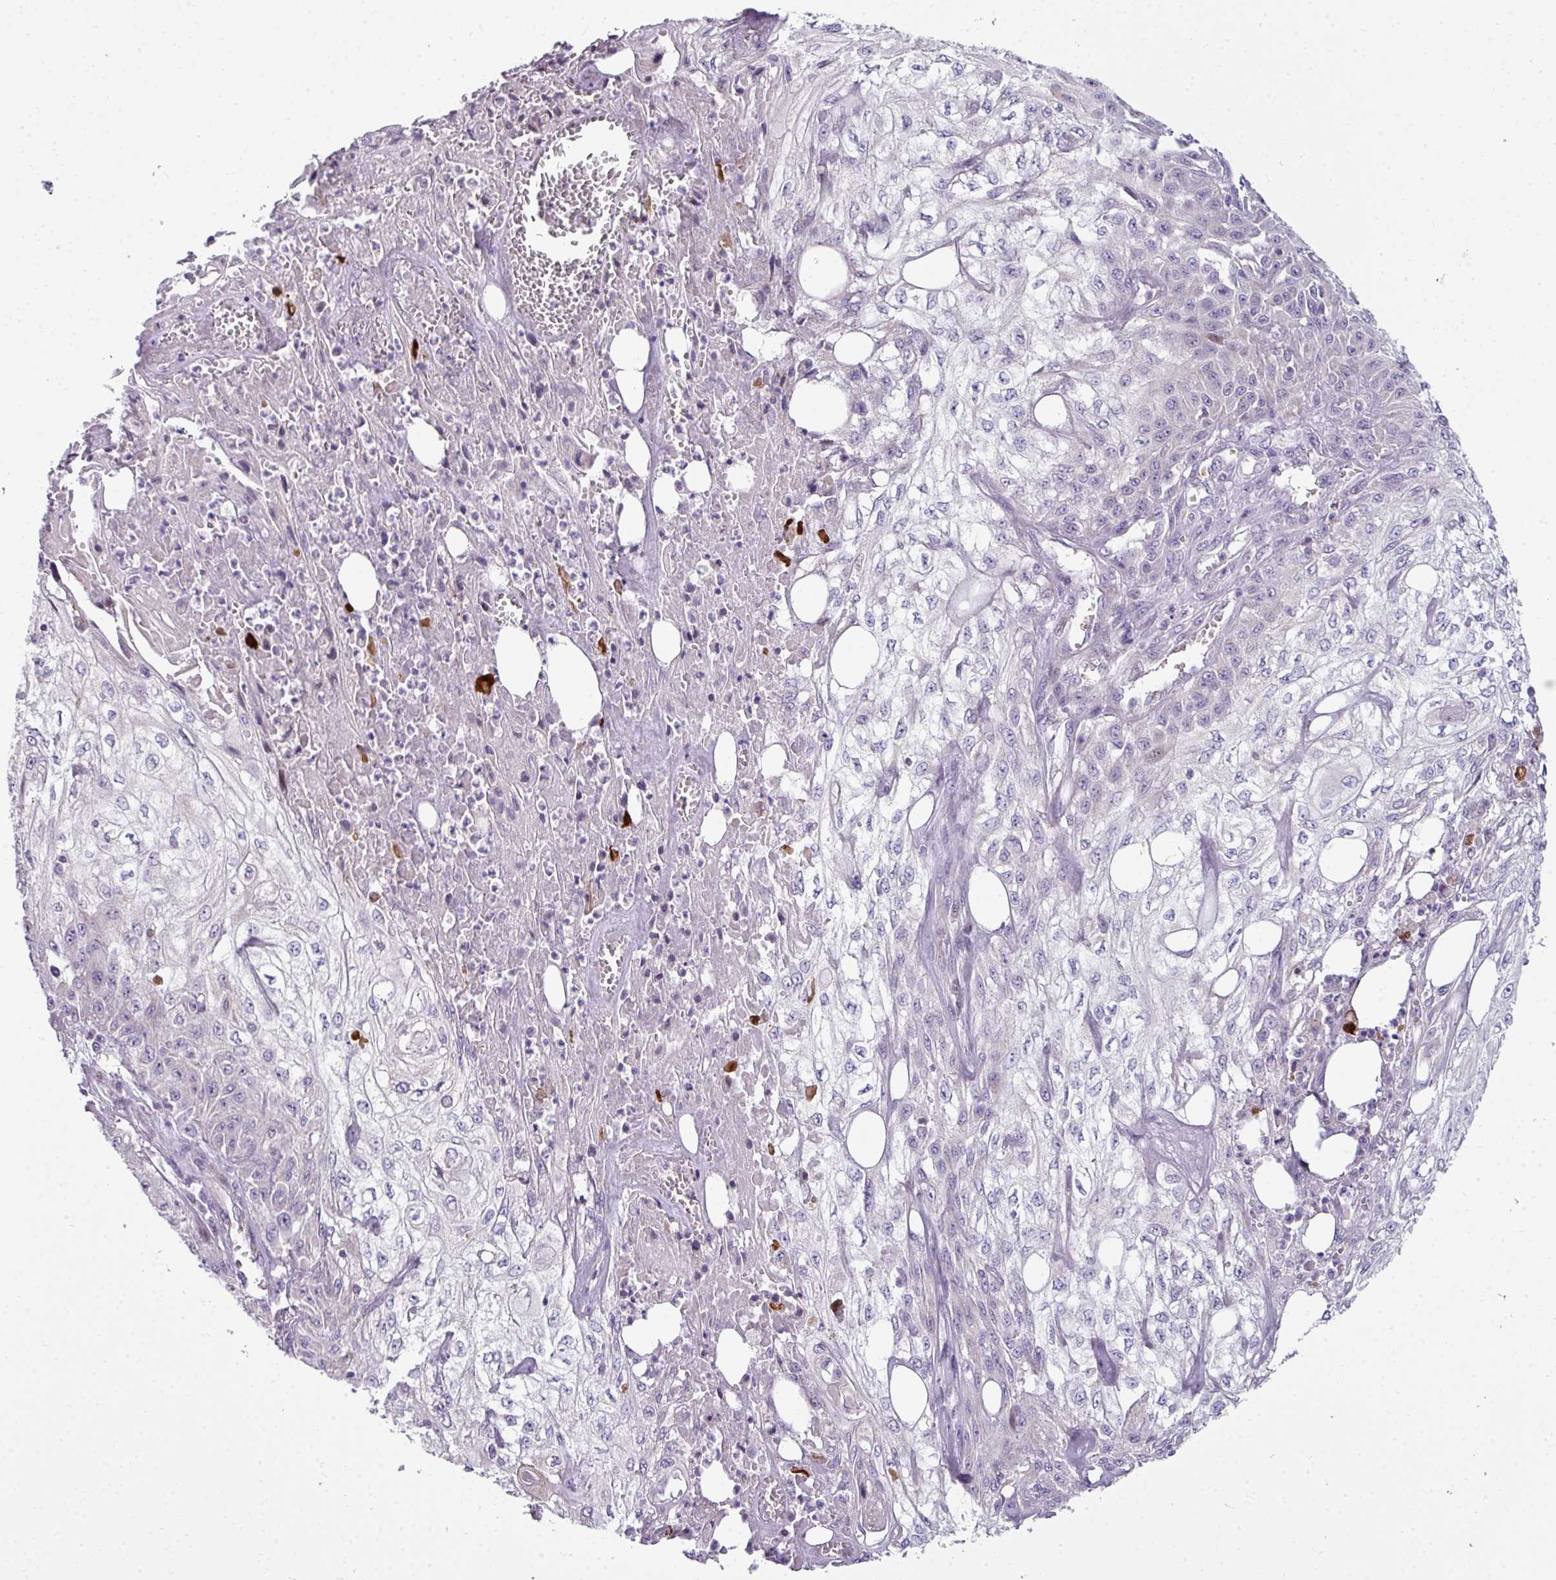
{"staining": {"intensity": "negative", "quantity": "none", "location": "none"}, "tissue": "skin cancer", "cell_type": "Tumor cells", "image_type": "cancer", "snomed": [{"axis": "morphology", "description": "Squamous cell carcinoma, NOS"}, {"axis": "morphology", "description": "Squamous cell carcinoma, metastatic, NOS"}, {"axis": "topography", "description": "Skin"}, {"axis": "topography", "description": "Lymph node"}], "caption": "The immunohistochemistry (IHC) histopathology image has no significant expression in tumor cells of metastatic squamous cell carcinoma (skin) tissue.", "gene": "STAT5A", "patient": {"sex": "male", "age": 75}}